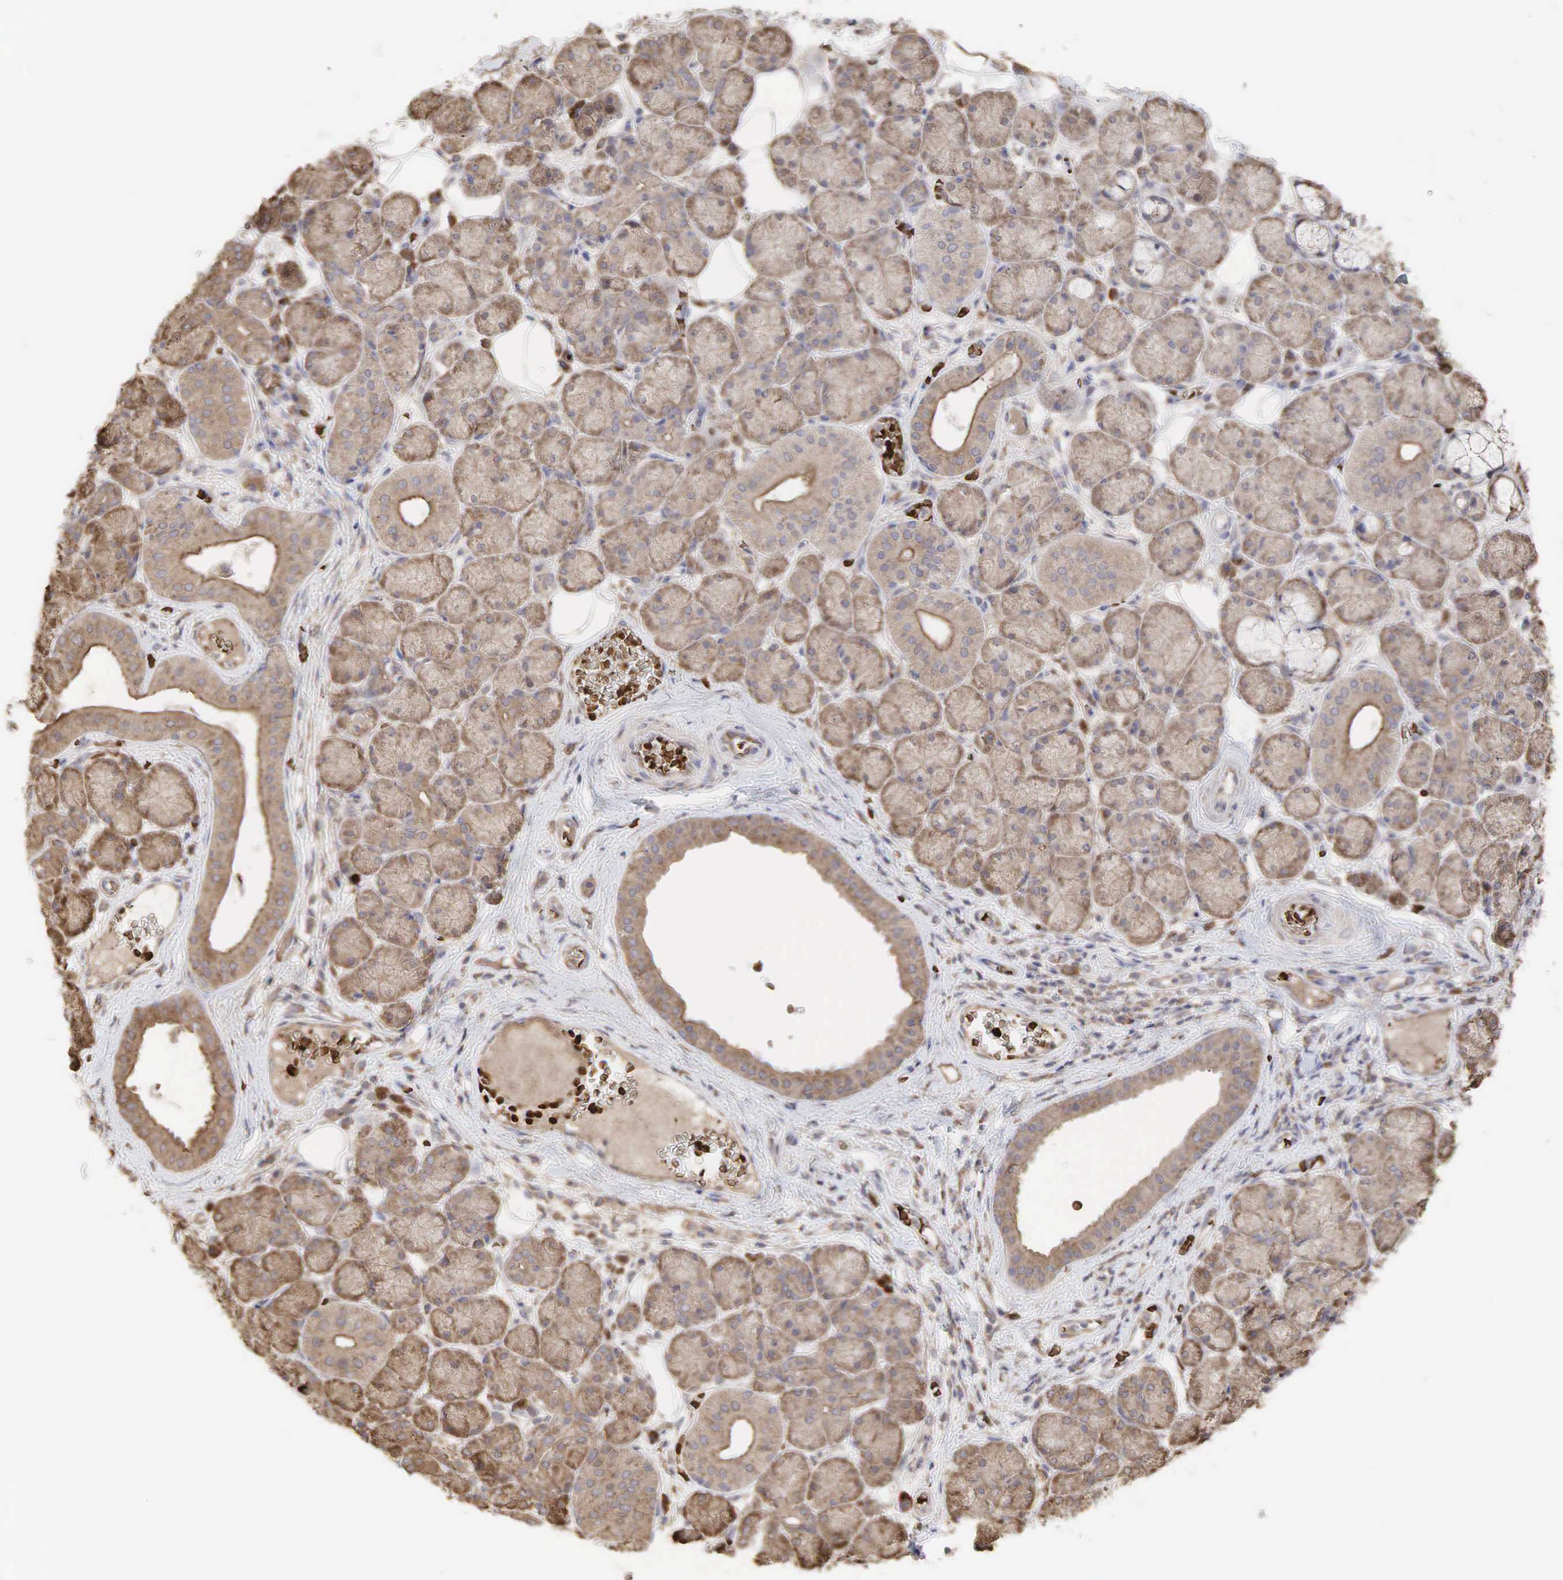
{"staining": {"intensity": "weak", "quantity": ">75%", "location": "cytoplasmic/membranous"}, "tissue": "salivary gland", "cell_type": "Glandular cells", "image_type": "normal", "snomed": [{"axis": "morphology", "description": "Normal tissue, NOS"}, {"axis": "topography", "description": "Salivary gland"}], "caption": "This is an image of immunohistochemistry staining of unremarkable salivary gland, which shows weak positivity in the cytoplasmic/membranous of glandular cells.", "gene": "PABPC5", "patient": {"sex": "male", "age": 54}}